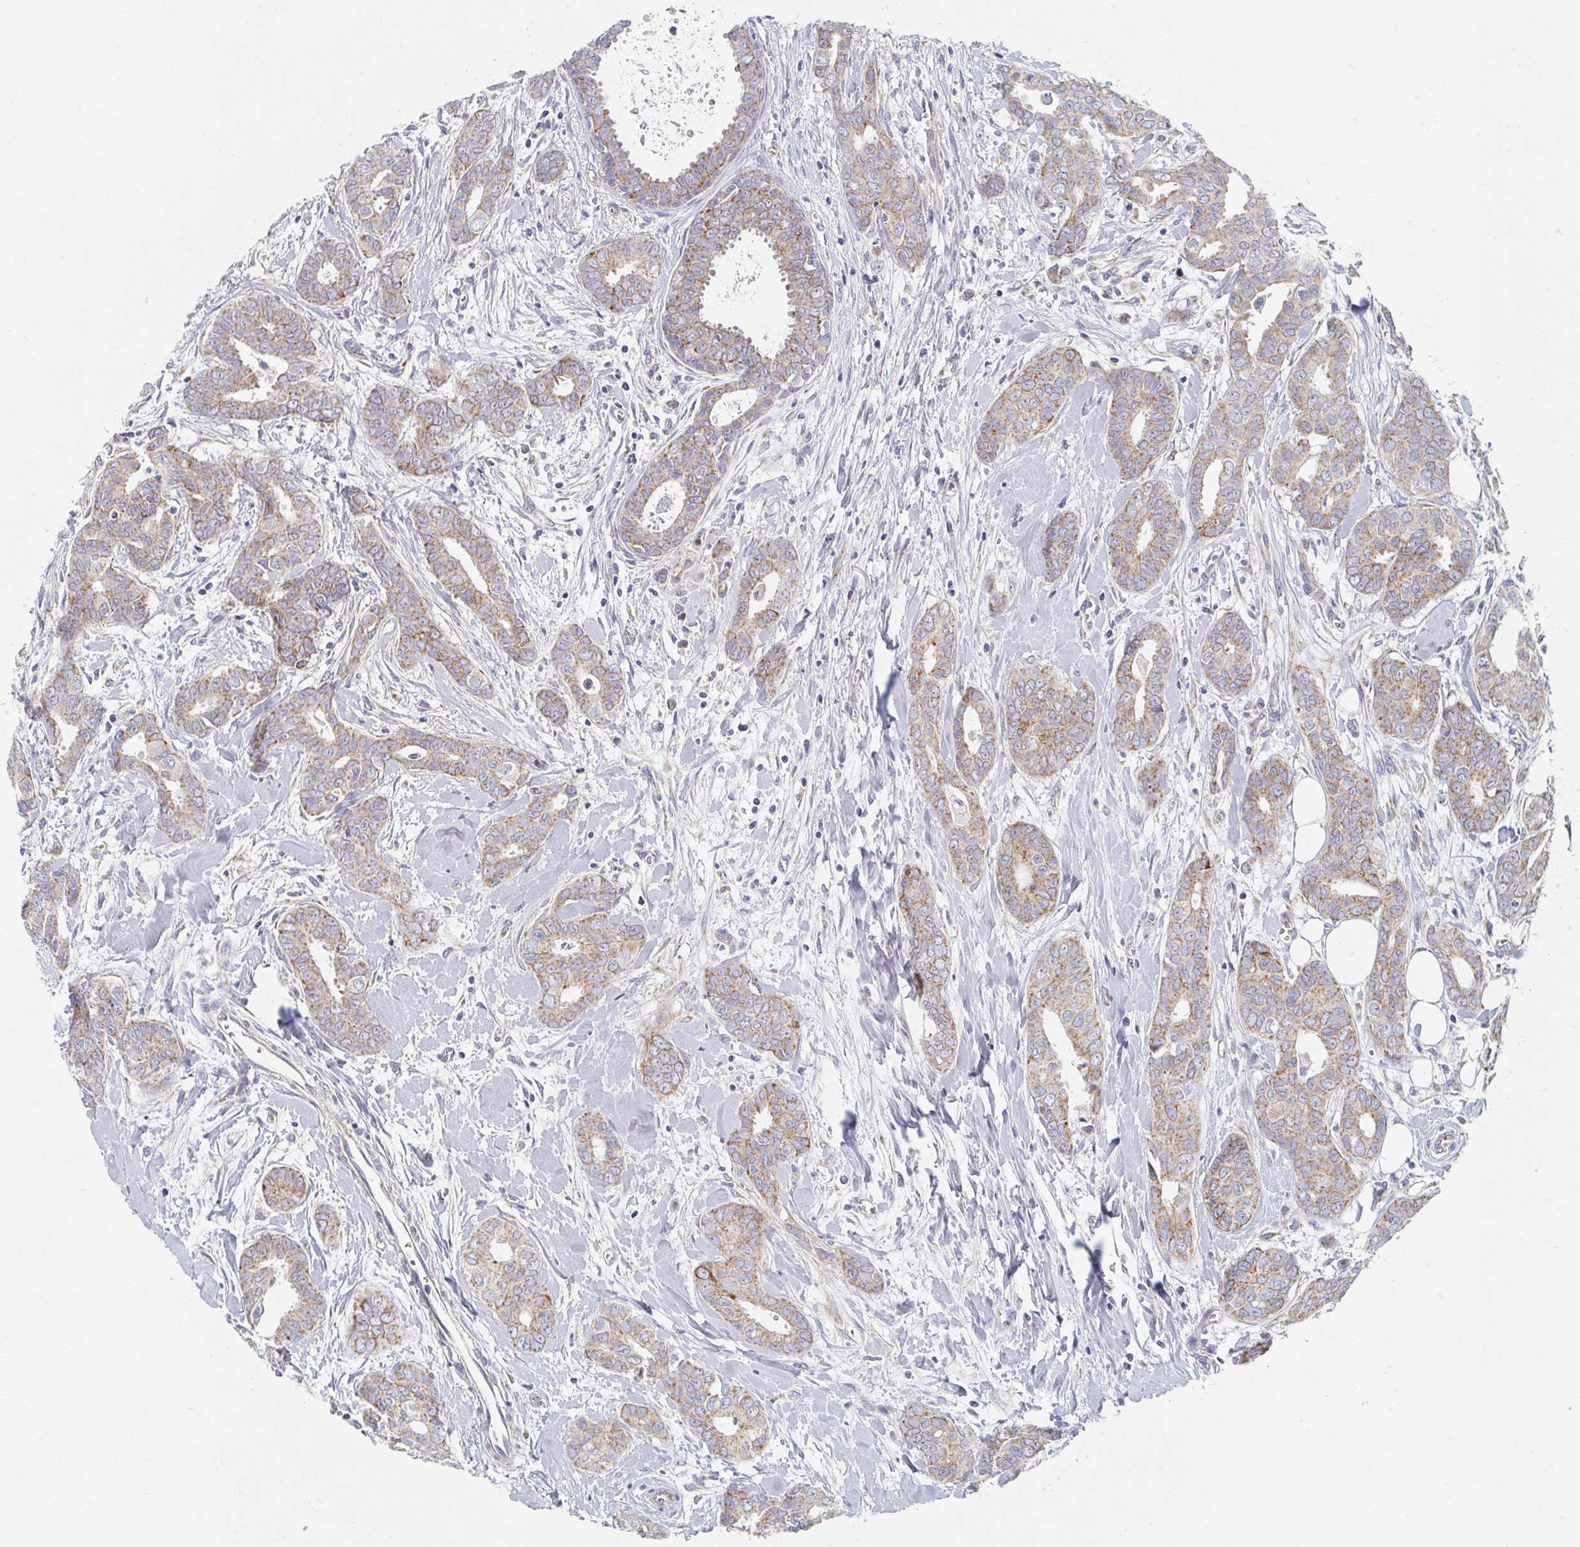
{"staining": {"intensity": "moderate", "quantity": ">75%", "location": "cytoplasmic/membranous"}, "tissue": "breast cancer", "cell_type": "Tumor cells", "image_type": "cancer", "snomed": [{"axis": "morphology", "description": "Duct carcinoma"}, {"axis": "topography", "description": "Breast"}], "caption": "Immunohistochemical staining of intraductal carcinoma (breast) exhibits medium levels of moderate cytoplasmic/membranous expression in about >75% of tumor cells.", "gene": "MAVS", "patient": {"sex": "female", "age": 45}}